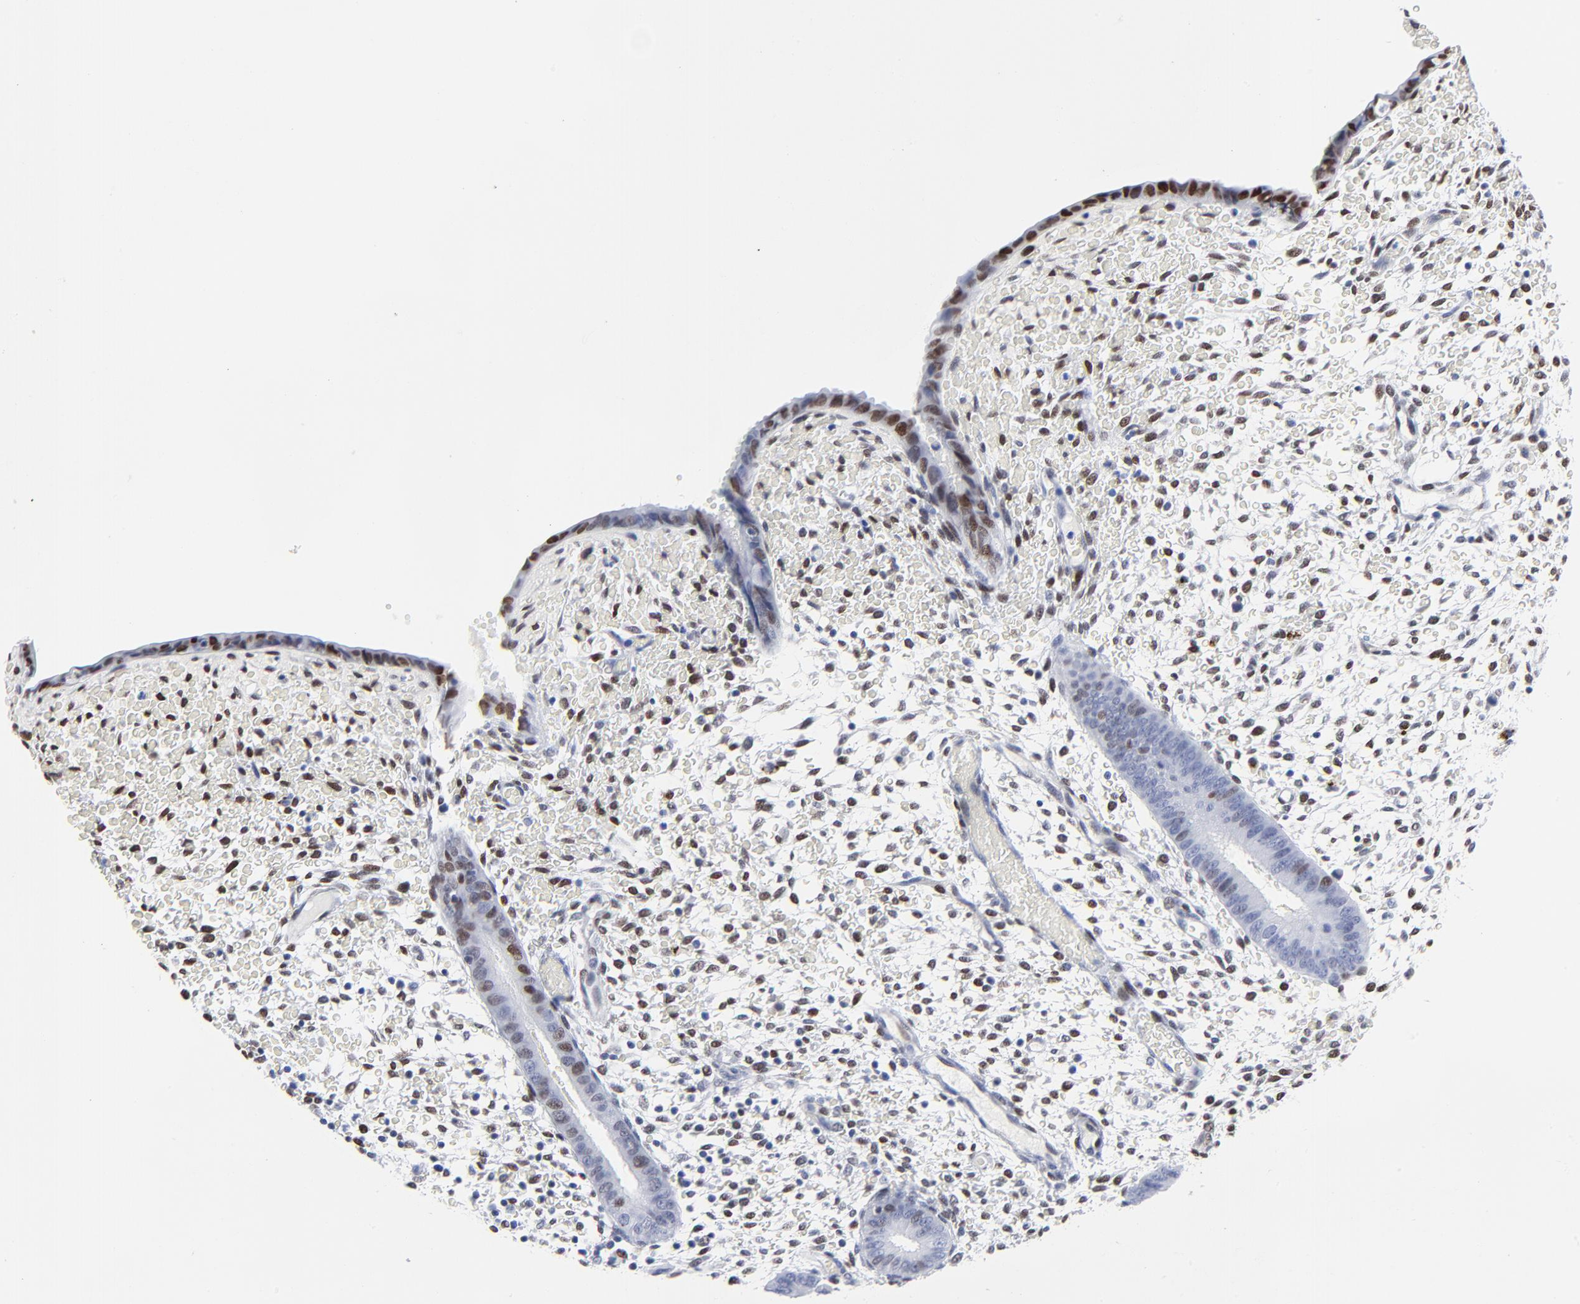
{"staining": {"intensity": "moderate", "quantity": ">75%", "location": "nuclear"}, "tissue": "endometrium", "cell_type": "Cells in endometrial stroma", "image_type": "normal", "snomed": [{"axis": "morphology", "description": "Normal tissue, NOS"}, {"axis": "topography", "description": "Endometrium"}], "caption": "High-magnification brightfield microscopy of unremarkable endometrium stained with DAB (brown) and counterstained with hematoxylin (blue). cells in endometrial stroma exhibit moderate nuclear staining is present in approximately>75% of cells. (IHC, brightfield microscopy, high magnification).", "gene": "JUN", "patient": {"sex": "female", "age": 42}}